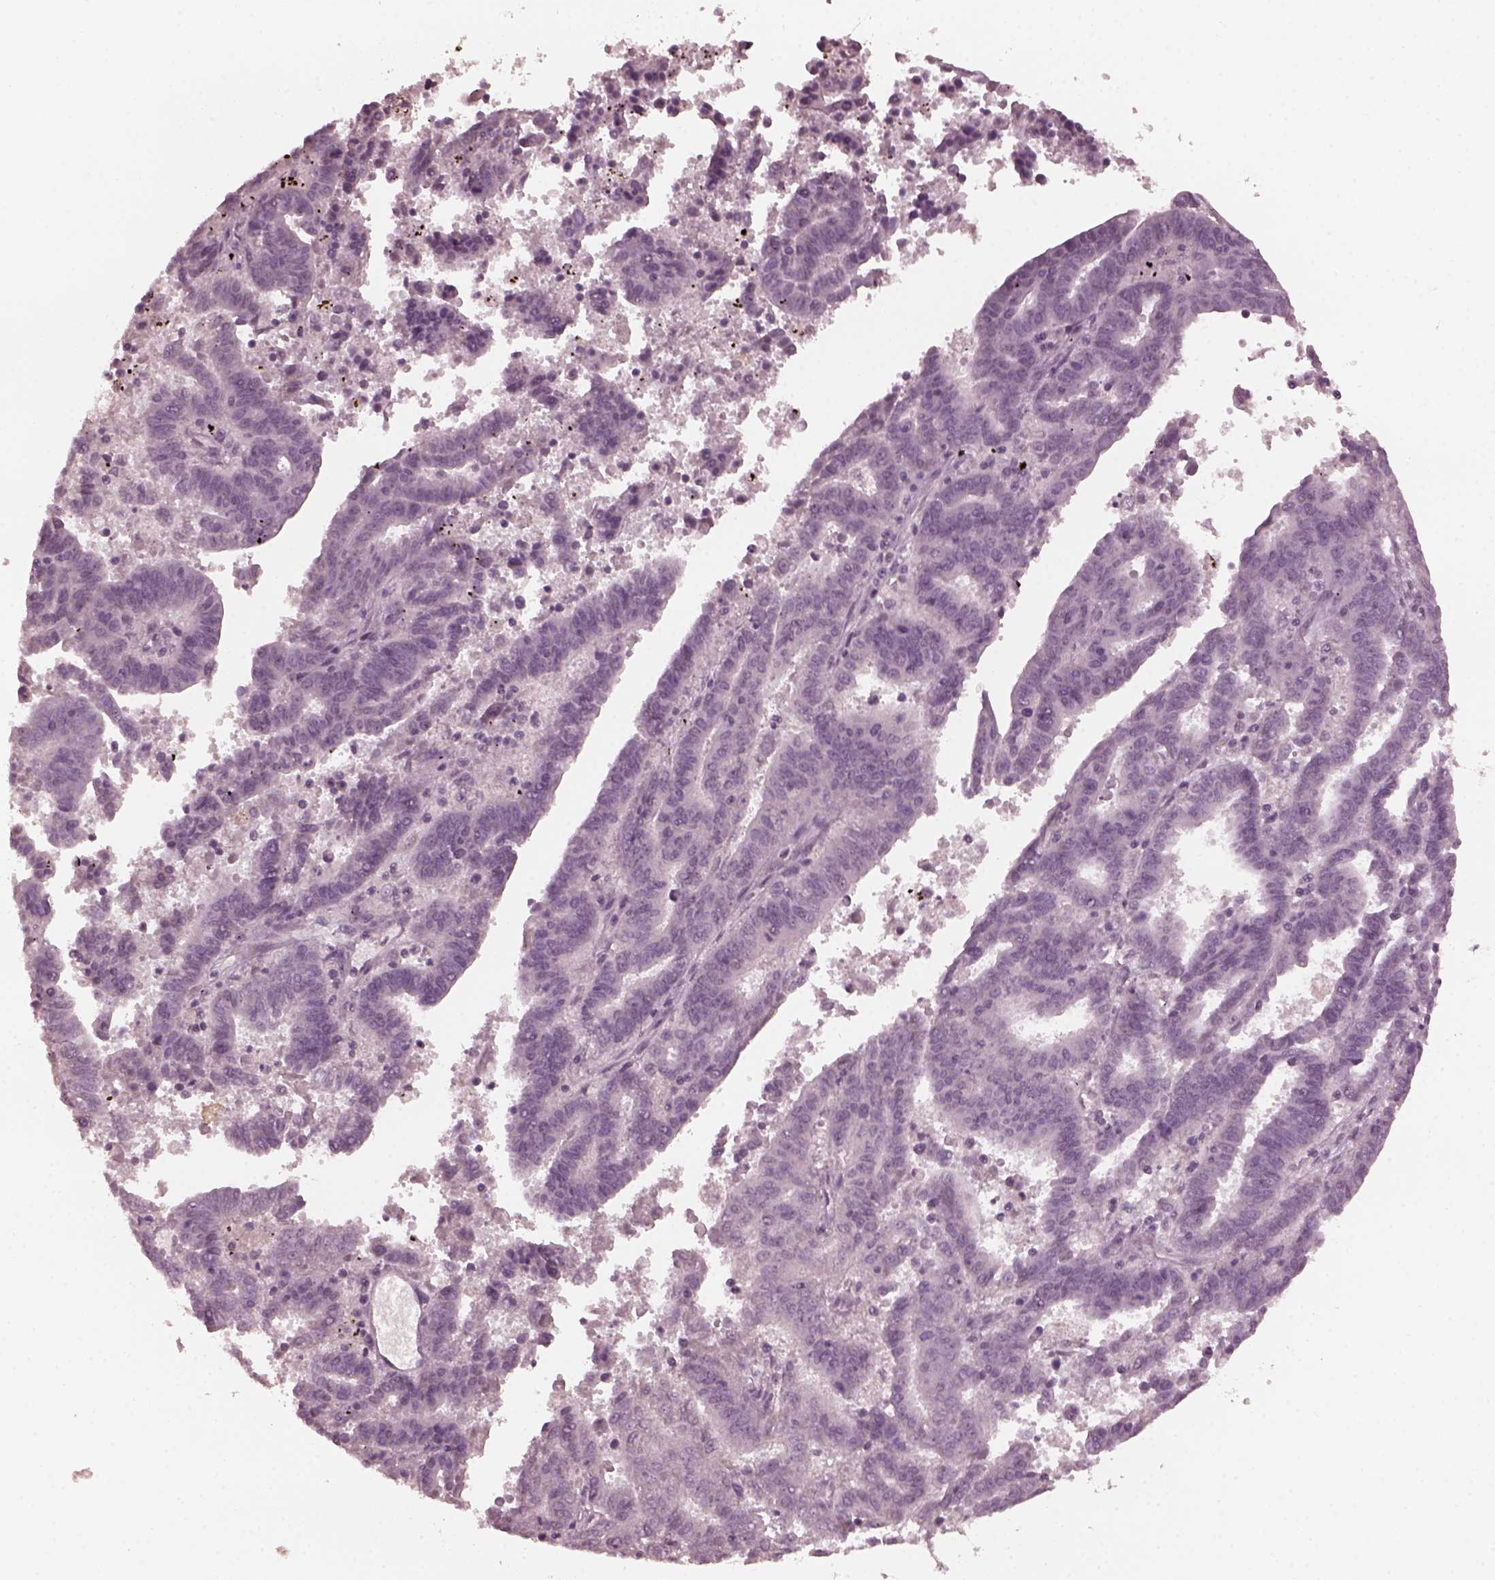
{"staining": {"intensity": "negative", "quantity": "none", "location": "none"}, "tissue": "endometrial cancer", "cell_type": "Tumor cells", "image_type": "cancer", "snomed": [{"axis": "morphology", "description": "Adenocarcinoma, NOS"}, {"axis": "topography", "description": "Uterus"}], "caption": "Protein analysis of endometrial cancer exhibits no significant expression in tumor cells. (DAB (3,3'-diaminobenzidine) IHC with hematoxylin counter stain).", "gene": "KRT79", "patient": {"sex": "female", "age": 83}}